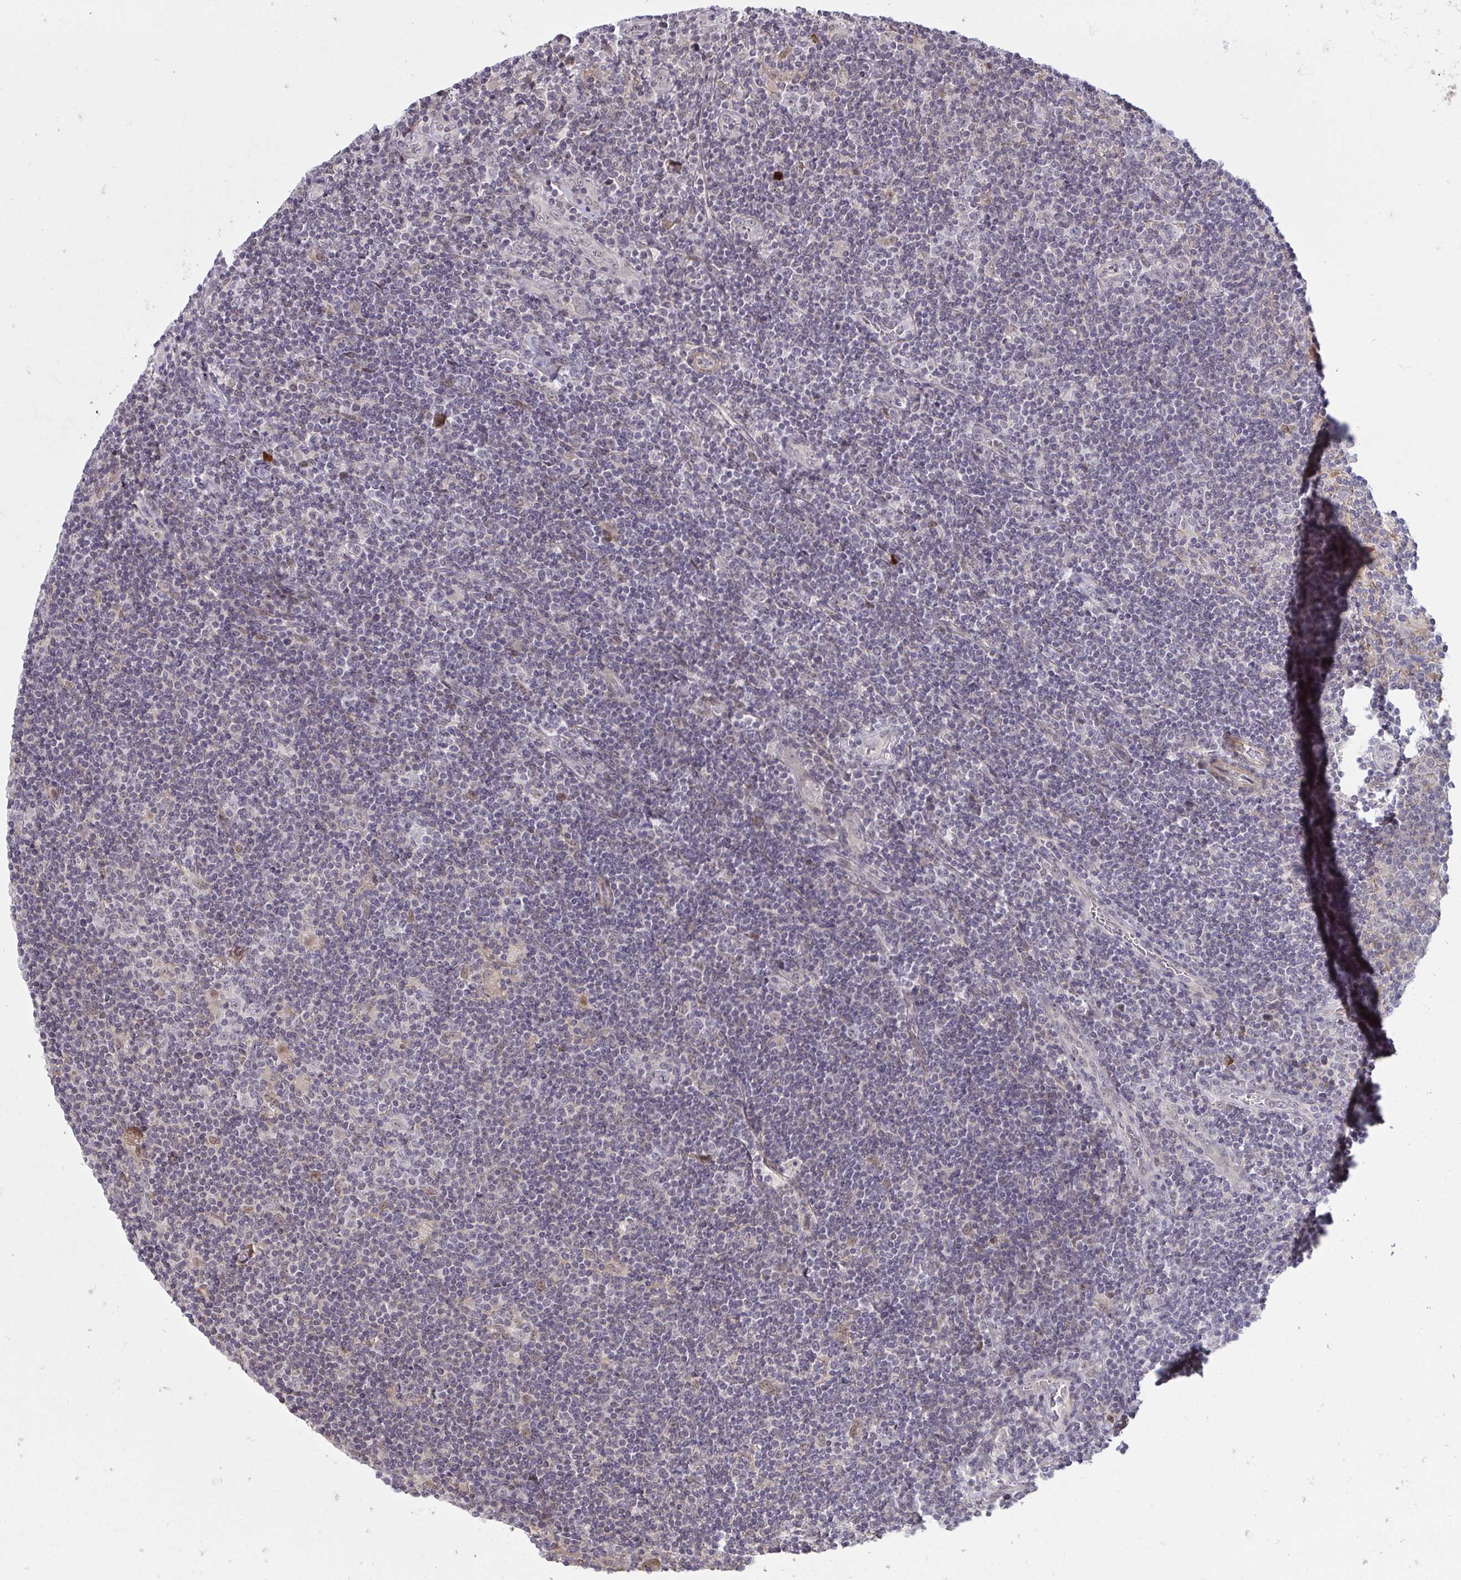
{"staining": {"intensity": "negative", "quantity": "none", "location": "none"}, "tissue": "lymphoma", "cell_type": "Tumor cells", "image_type": "cancer", "snomed": [{"axis": "morphology", "description": "Hodgkin's disease, NOS"}, {"axis": "topography", "description": "Lymph node"}], "caption": "Tumor cells are negative for brown protein staining in lymphoma. Nuclei are stained in blue.", "gene": "ZSCAN9", "patient": {"sex": "male", "age": 40}}